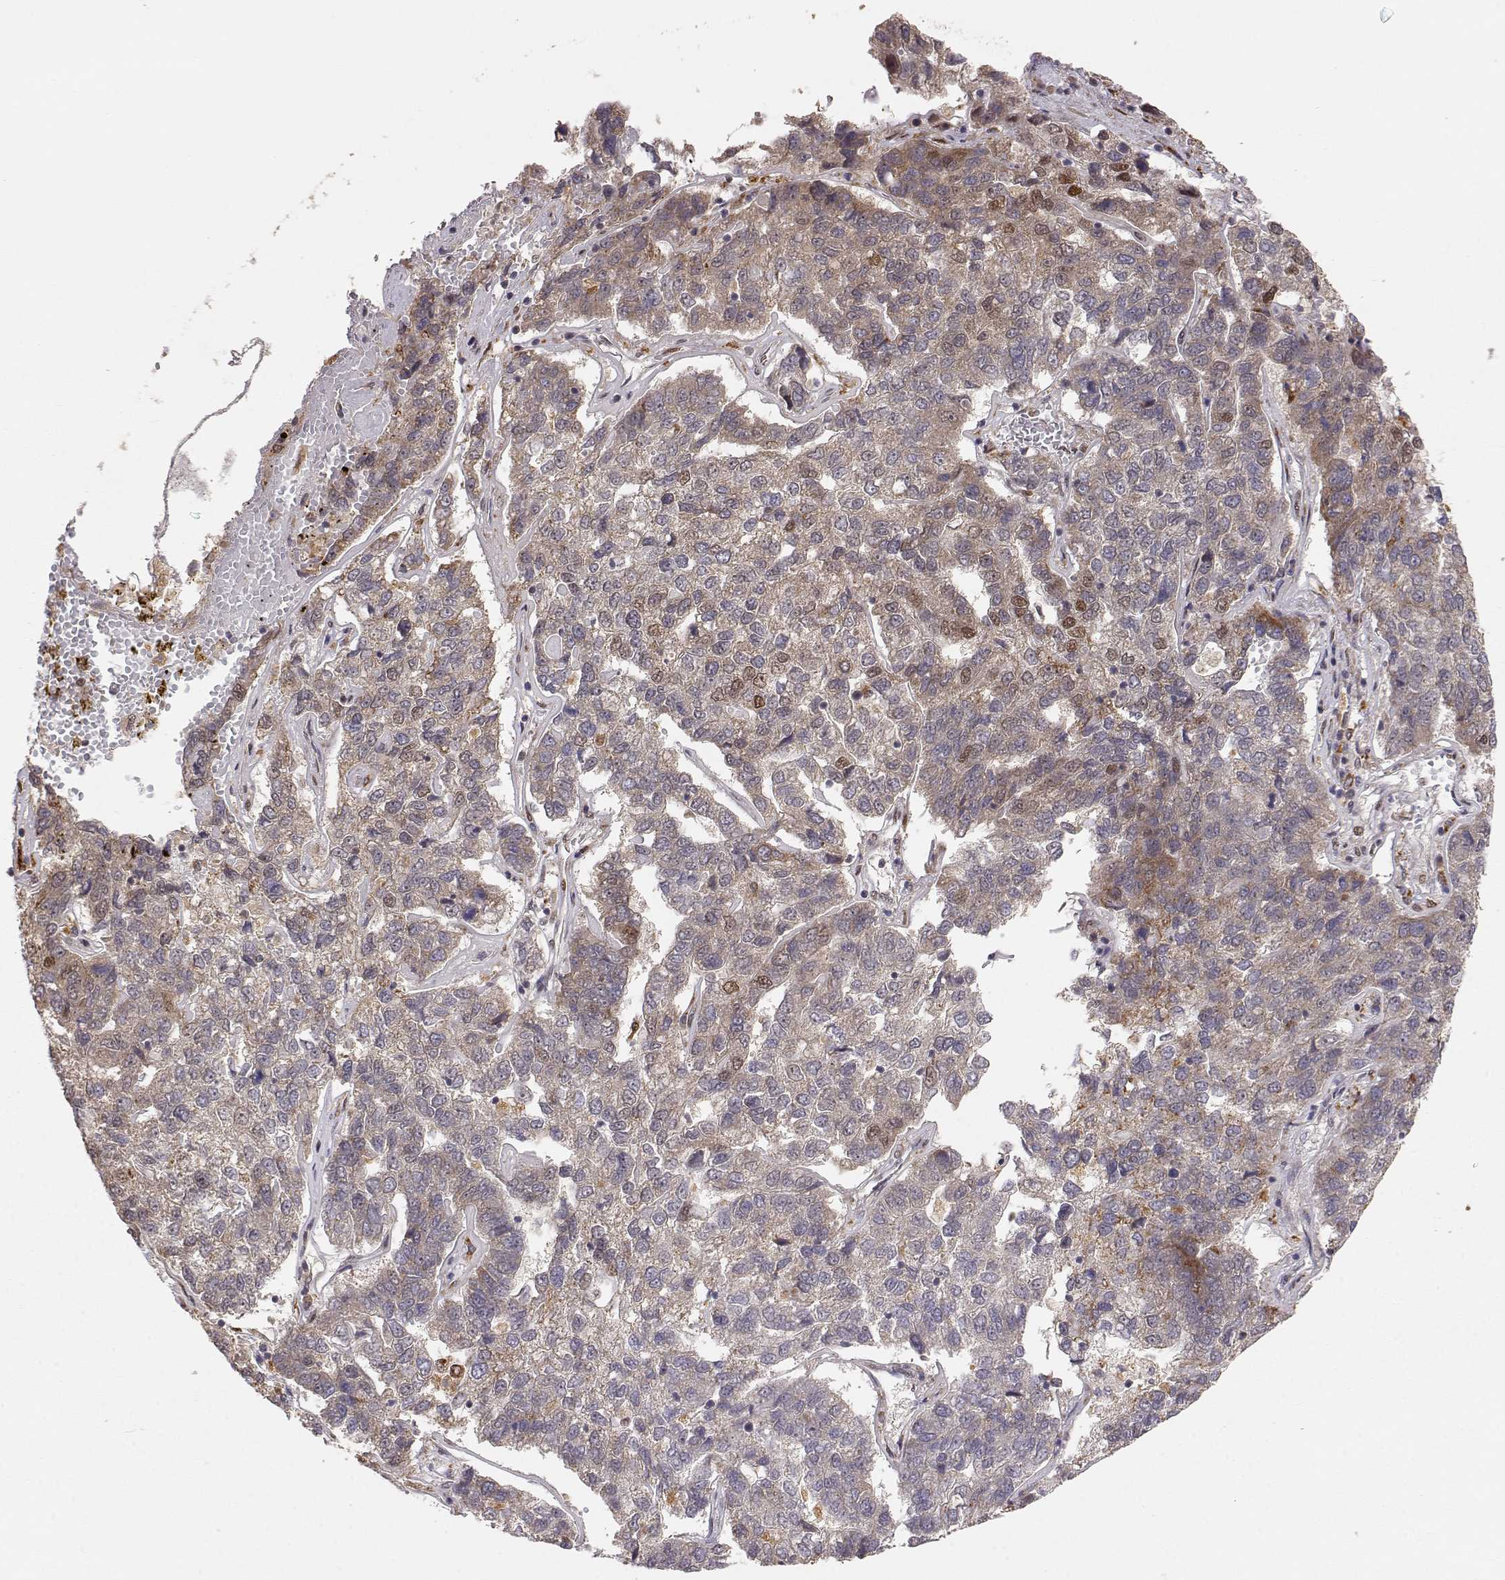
{"staining": {"intensity": "strong", "quantity": "<25%", "location": "cytoplasmic/membranous,nuclear"}, "tissue": "pancreatic cancer", "cell_type": "Tumor cells", "image_type": "cancer", "snomed": [{"axis": "morphology", "description": "Adenocarcinoma, NOS"}, {"axis": "topography", "description": "Pancreas"}], "caption": "Pancreatic adenocarcinoma was stained to show a protein in brown. There is medium levels of strong cytoplasmic/membranous and nuclear expression in about <25% of tumor cells.", "gene": "BRCA1", "patient": {"sex": "female", "age": 61}}